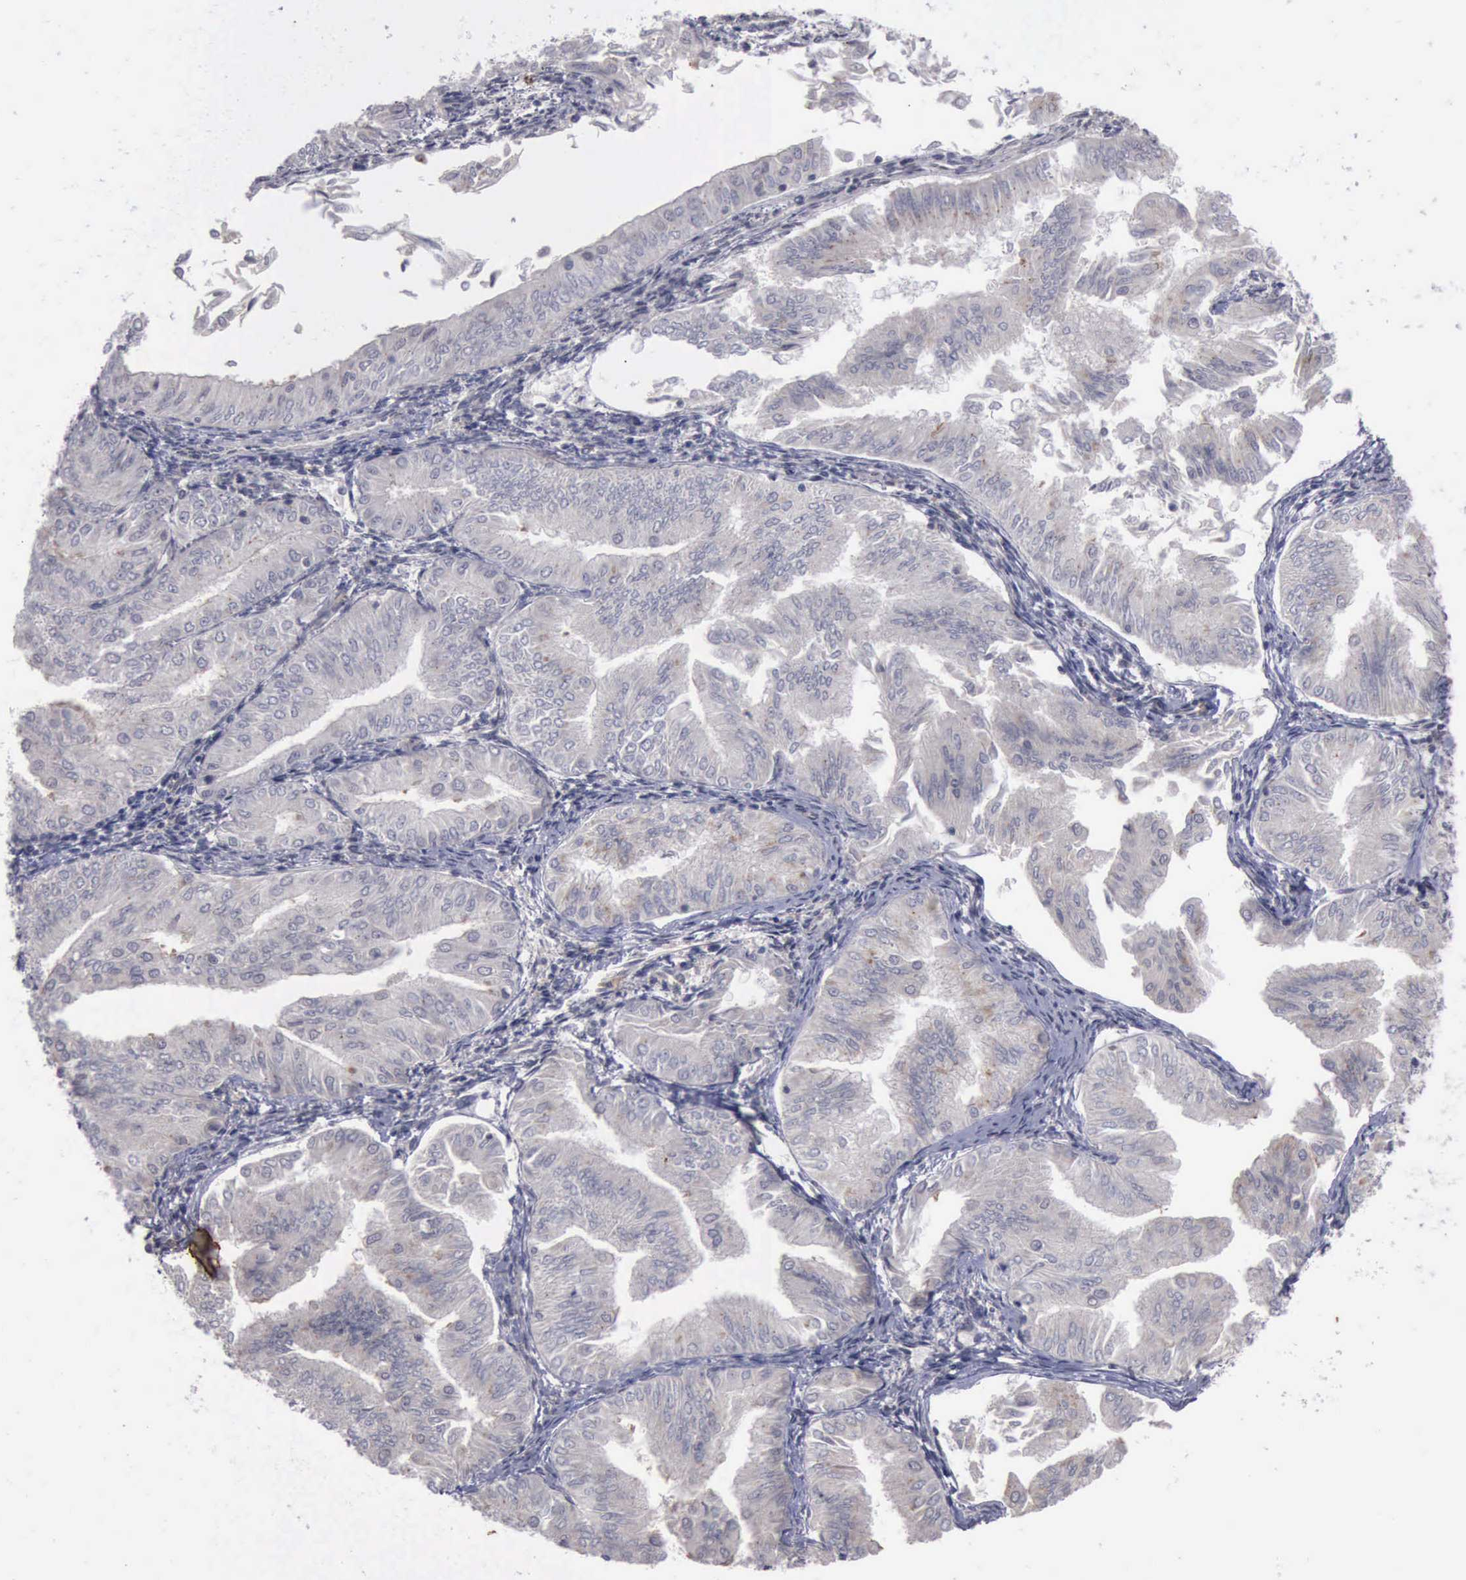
{"staining": {"intensity": "negative", "quantity": "none", "location": "none"}, "tissue": "endometrial cancer", "cell_type": "Tumor cells", "image_type": "cancer", "snomed": [{"axis": "morphology", "description": "Adenocarcinoma, NOS"}, {"axis": "topography", "description": "Endometrium"}], "caption": "The immunohistochemistry (IHC) photomicrograph has no significant staining in tumor cells of adenocarcinoma (endometrial) tissue.", "gene": "MMP9", "patient": {"sex": "female", "age": 53}}